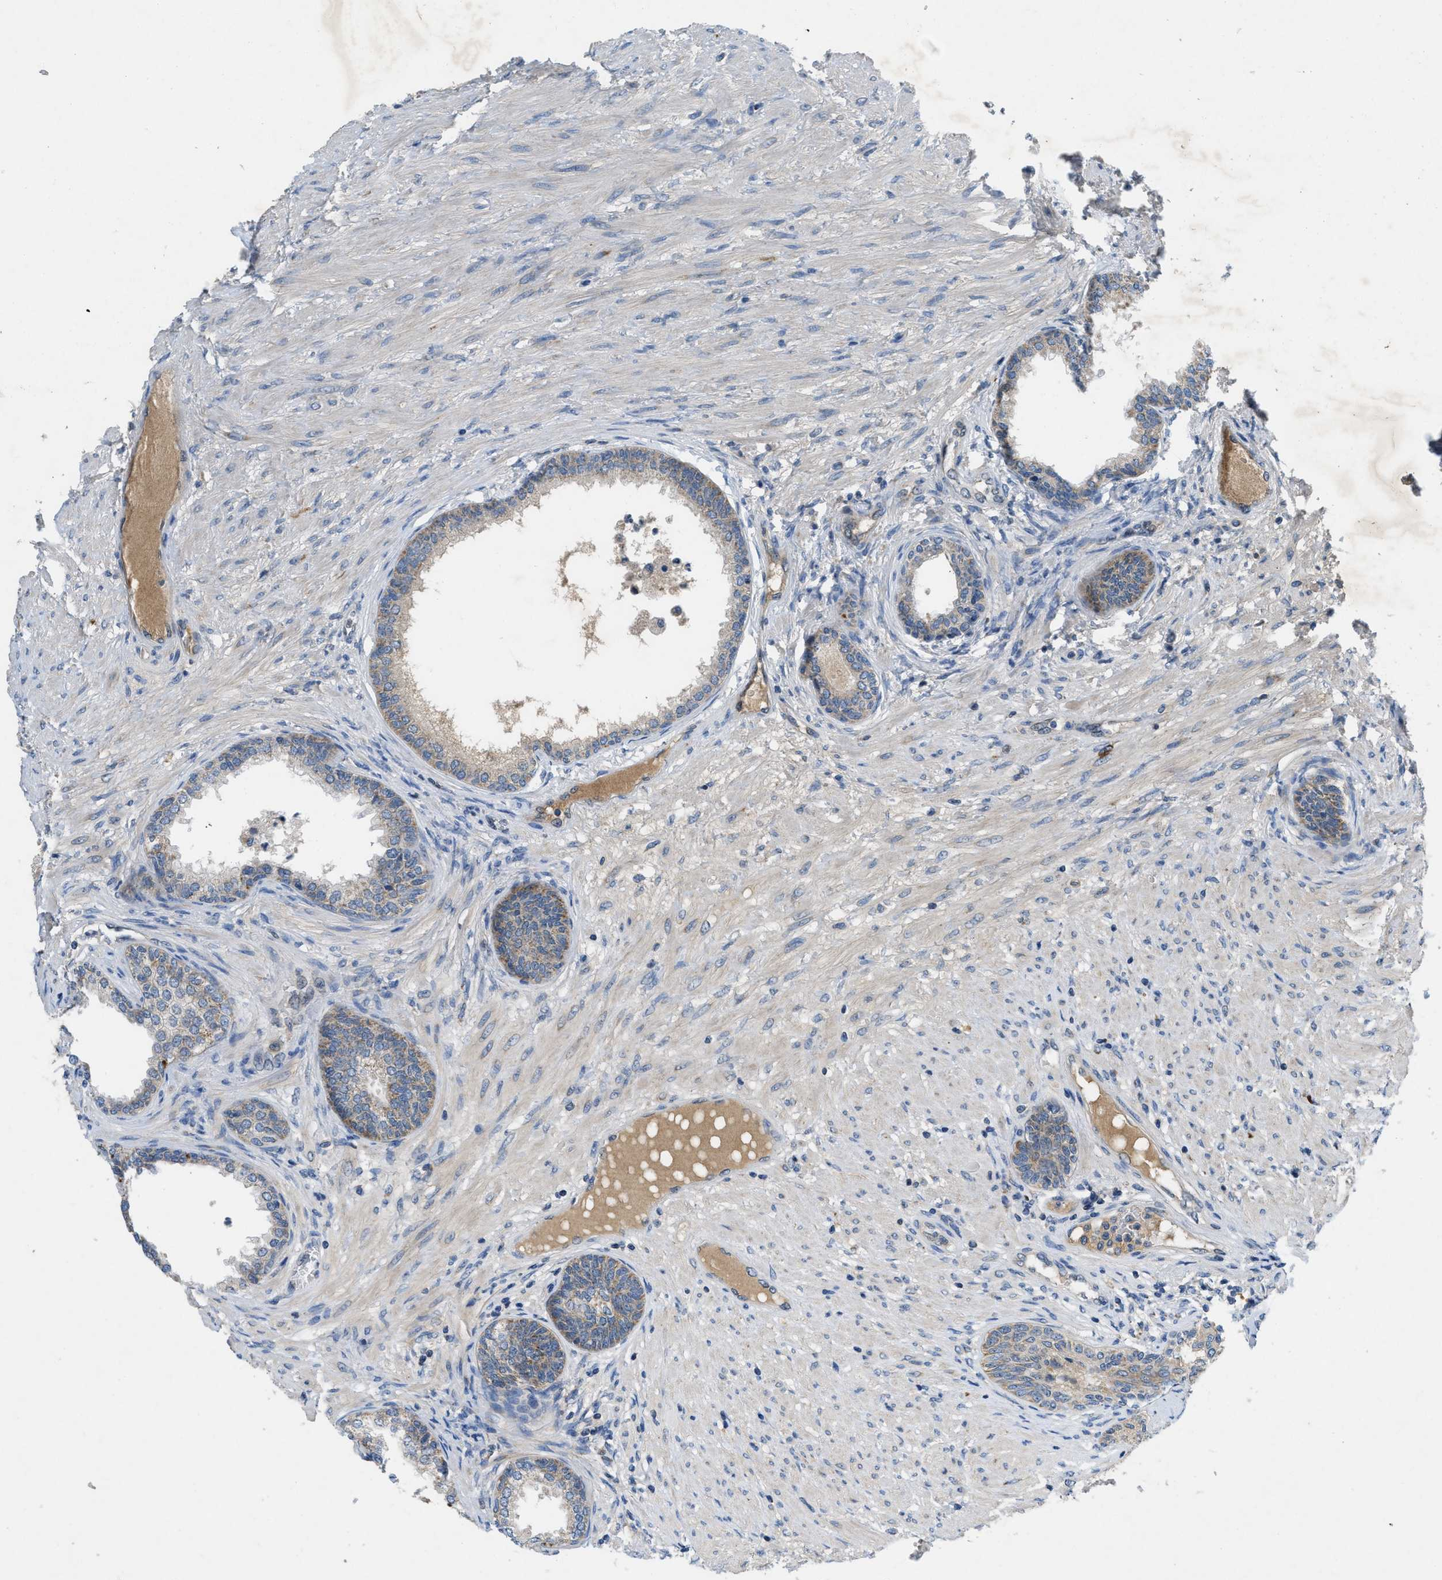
{"staining": {"intensity": "moderate", "quantity": "25%-75%", "location": "cytoplasmic/membranous"}, "tissue": "prostate", "cell_type": "Glandular cells", "image_type": "normal", "snomed": [{"axis": "morphology", "description": "Normal tissue, NOS"}, {"axis": "topography", "description": "Prostate"}], "caption": "Immunohistochemical staining of benign human prostate displays 25%-75% levels of moderate cytoplasmic/membranous protein positivity in approximately 25%-75% of glandular cells.", "gene": "PNKD", "patient": {"sex": "male", "age": 76}}